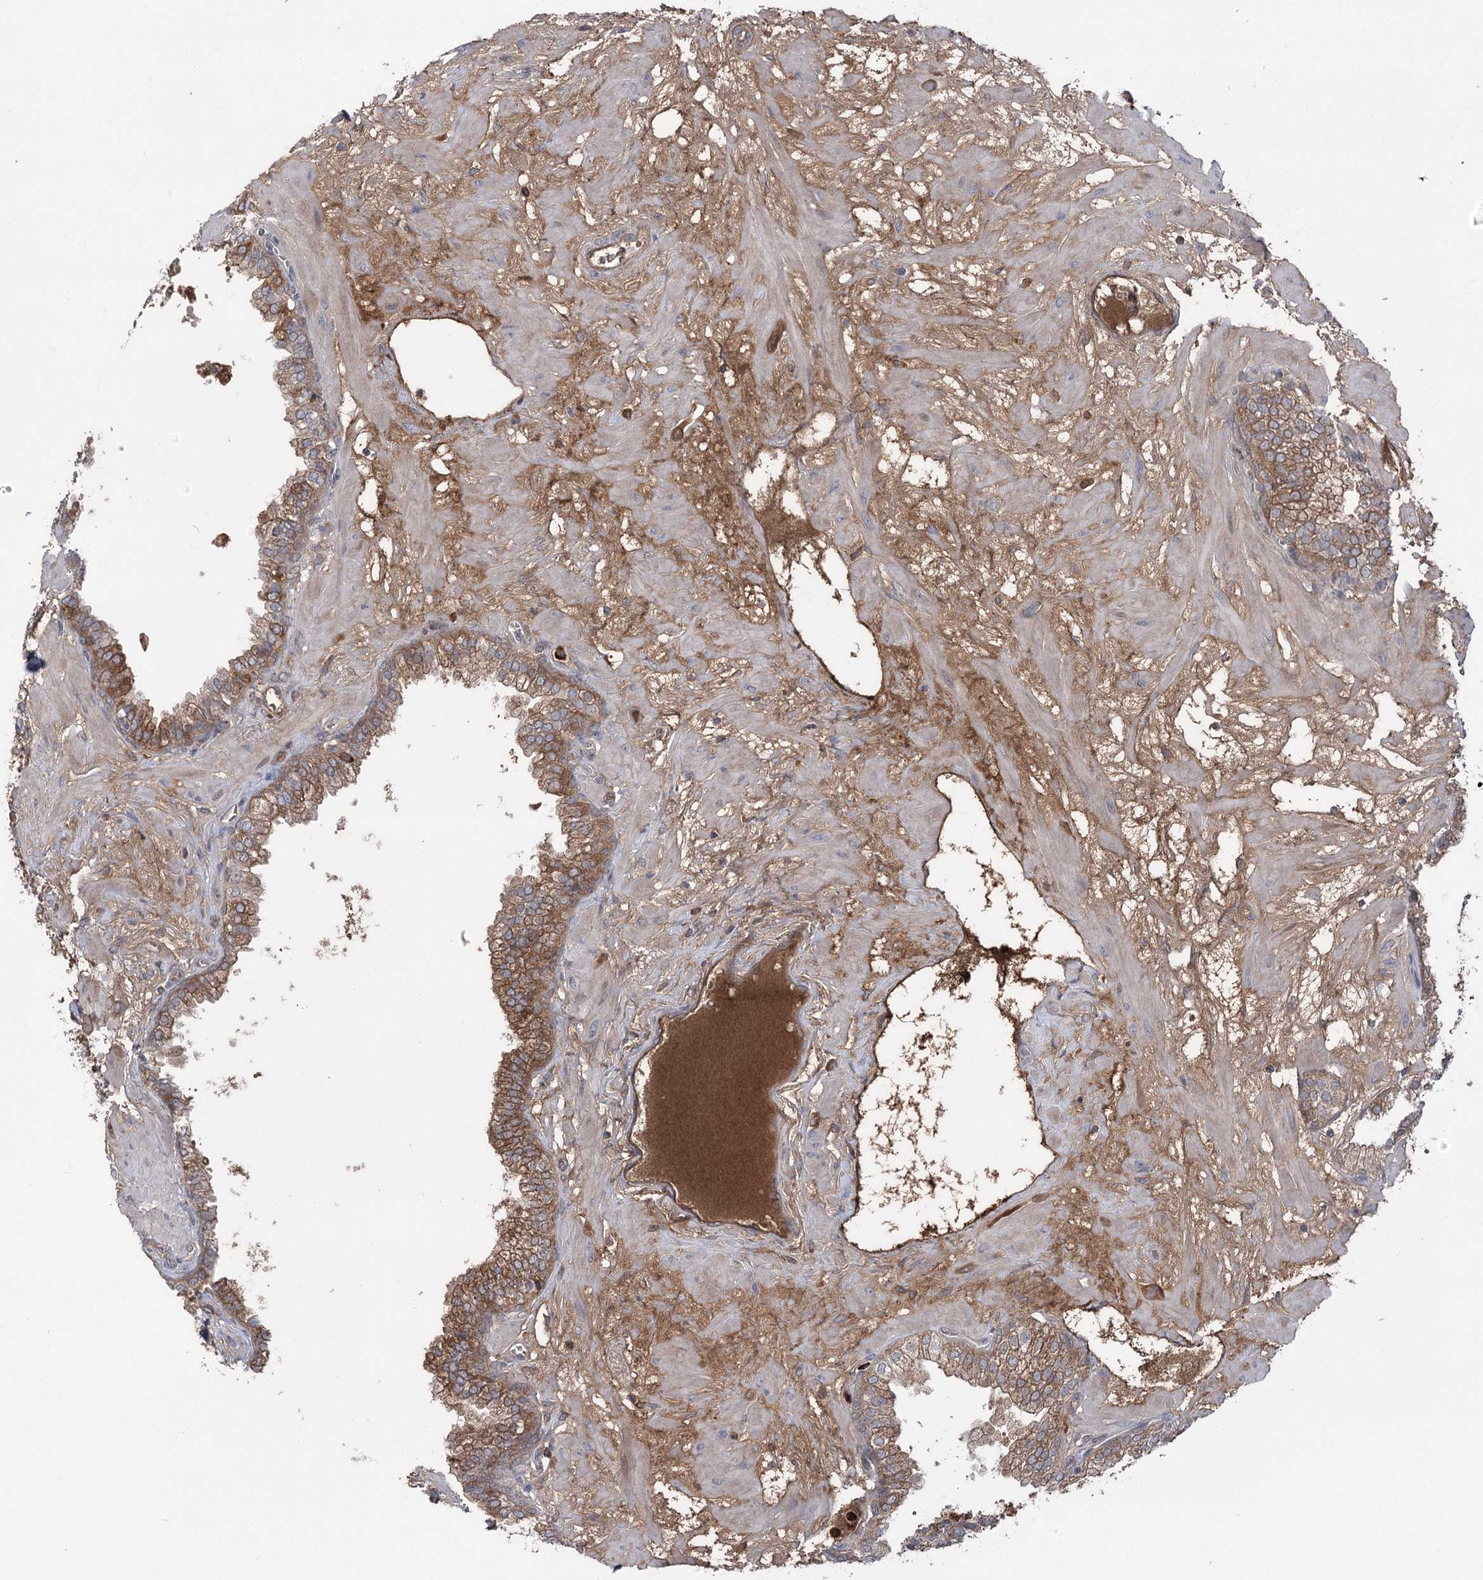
{"staining": {"intensity": "strong", "quantity": "25%-75%", "location": "cytoplasmic/membranous"}, "tissue": "prostate", "cell_type": "Glandular cells", "image_type": "normal", "snomed": [{"axis": "morphology", "description": "Normal tissue, NOS"}, {"axis": "morphology", "description": "Urothelial carcinoma, Low grade"}, {"axis": "topography", "description": "Urinary bladder"}, {"axis": "topography", "description": "Prostate"}], "caption": "Strong cytoplasmic/membranous expression for a protein is present in about 25%-75% of glandular cells of unremarkable prostate using IHC.", "gene": "PLEKHA5", "patient": {"sex": "male", "age": 60}}